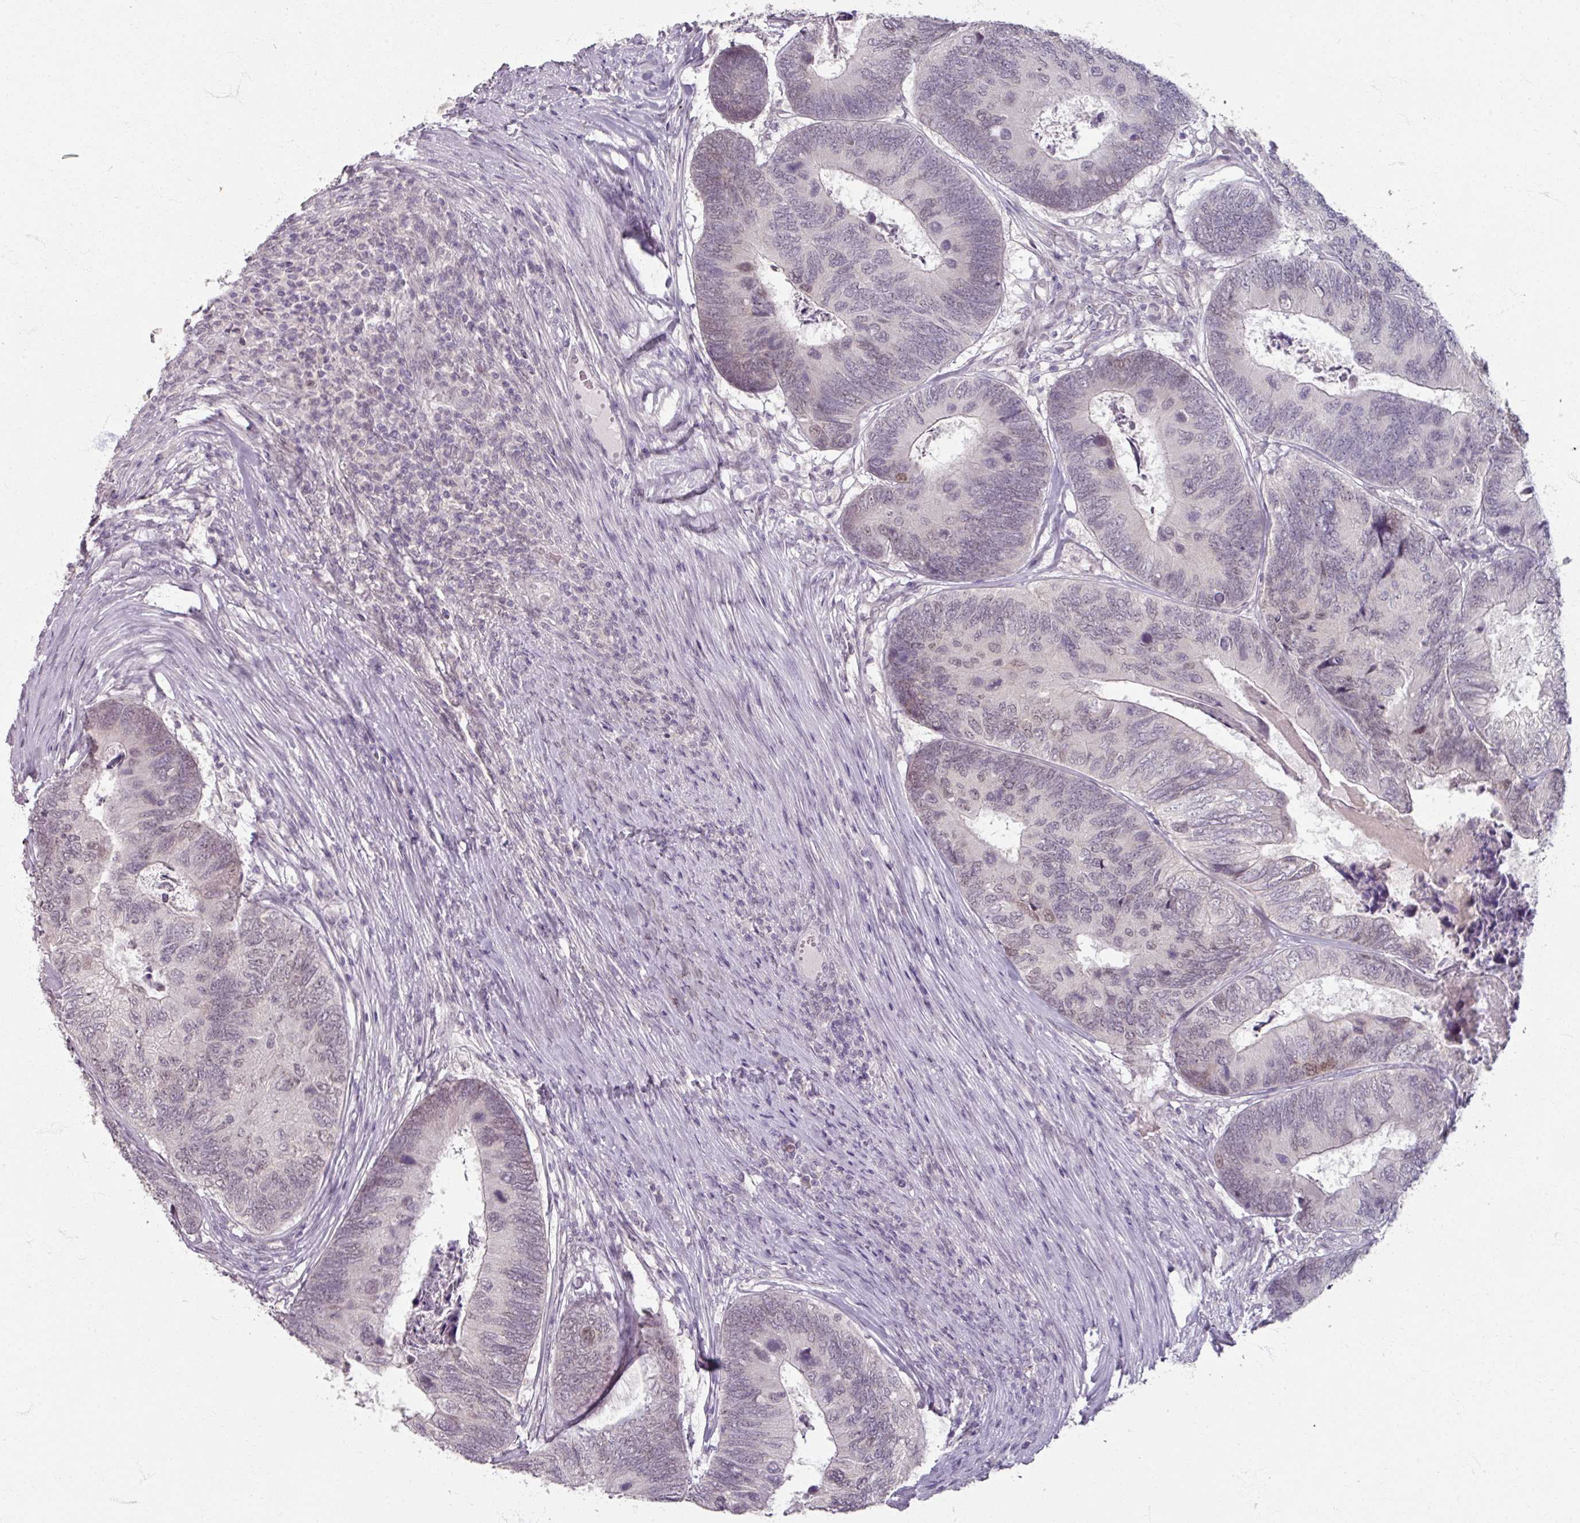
{"staining": {"intensity": "weak", "quantity": "<25%", "location": "nuclear"}, "tissue": "colorectal cancer", "cell_type": "Tumor cells", "image_type": "cancer", "snomed": [{"axis": "morphology", "description": "Adenocarcinoma, NOS"}, {"axis": "topography", "description": "Colon"}], "caption": "Immunohistochemical staining of adenocarcinoma (colorectal) exhibits no significant staining in tumor cells.", "gene": "SOX11", "patient": {"sex": "female", "age": 67}}